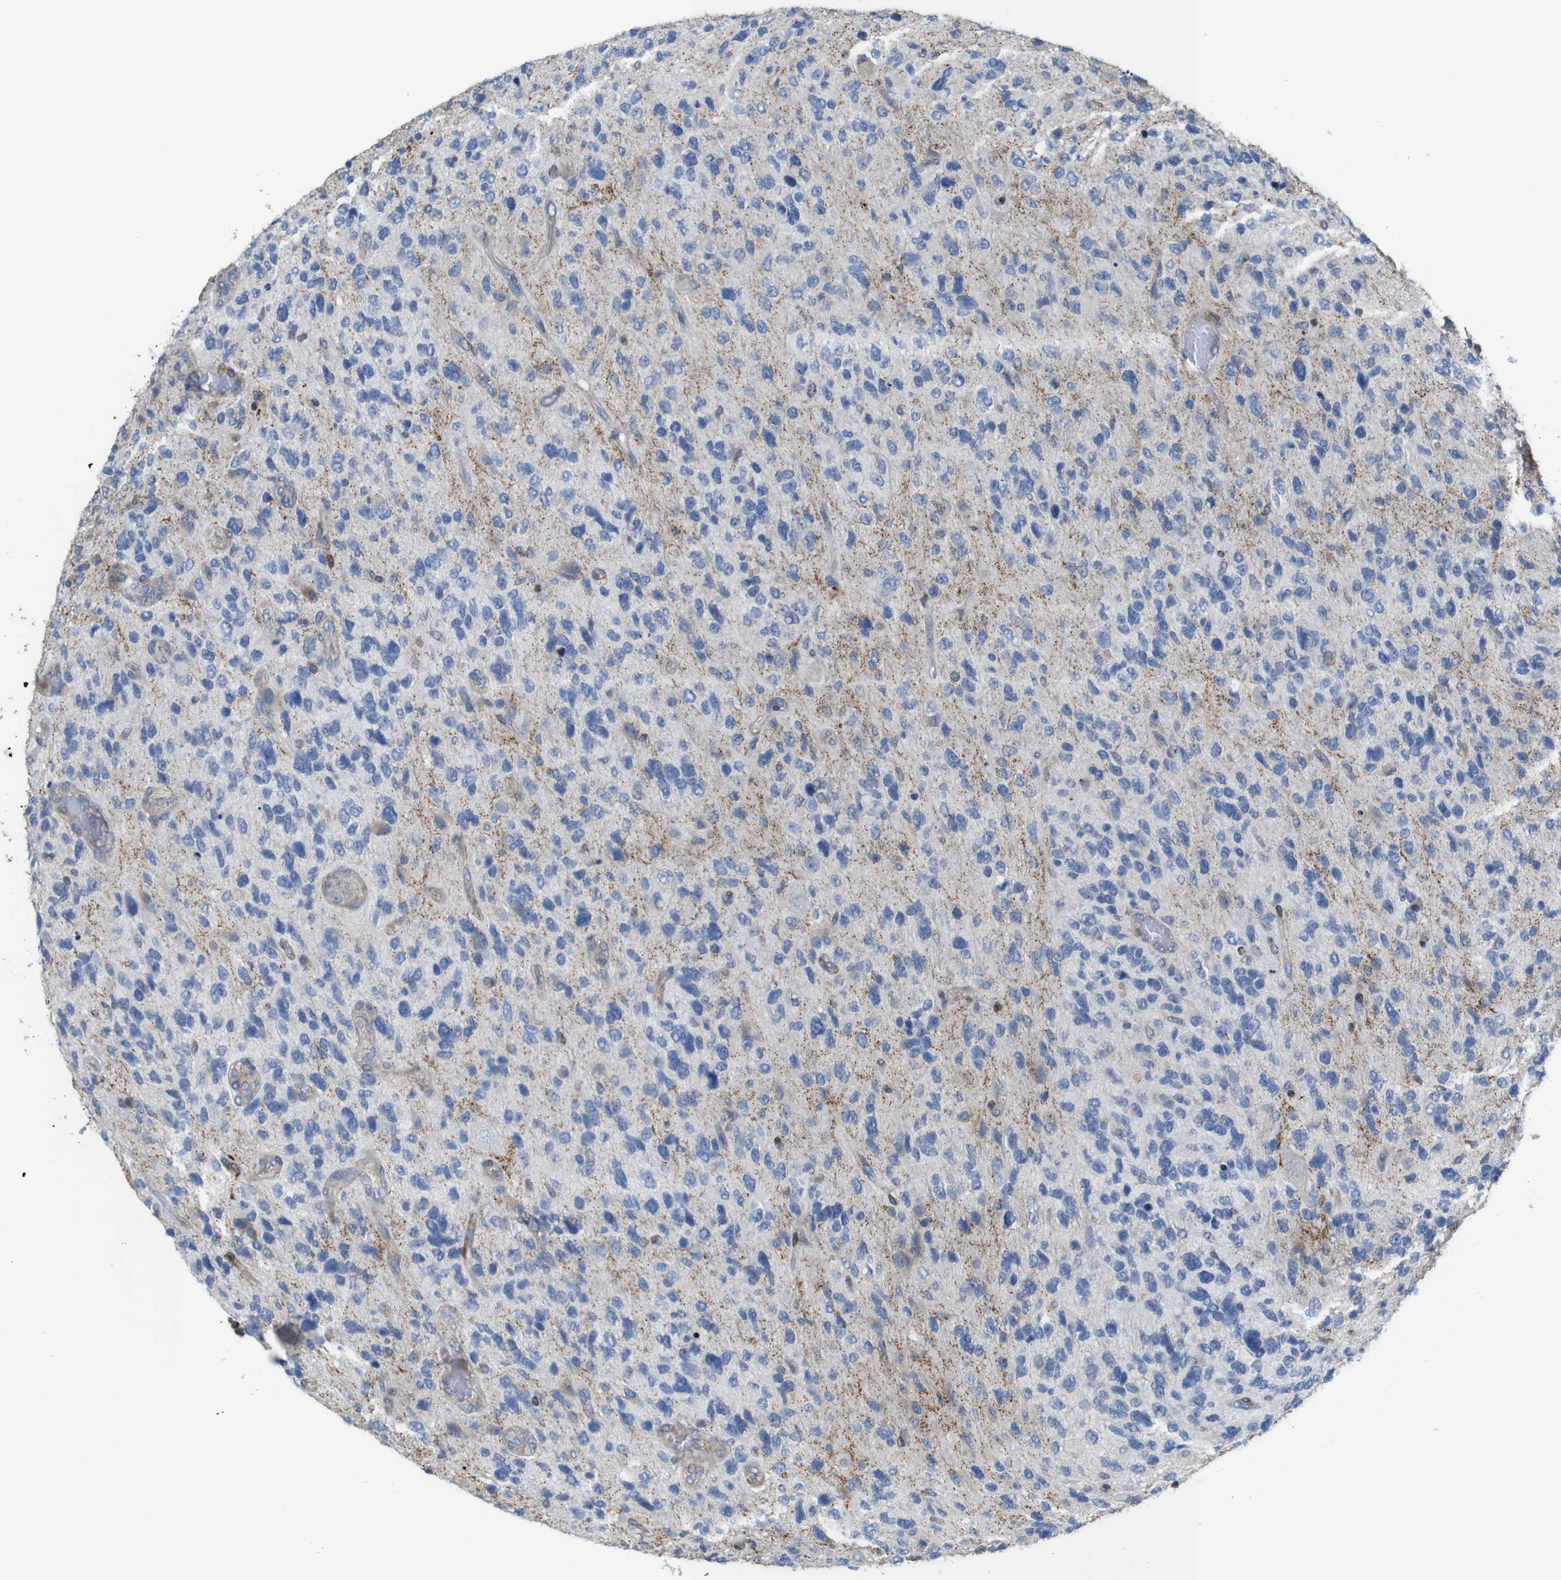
{"staining": {"intensity": "negative", "quantity": "none", "location": "none"}, "tissue": "glioma", "cell_type": "Tumor cells", "image_type": "cancer", "snomed": [{"axis": "morphology", "description": "Glioma, malignant, High grade"}, {"axis": "topography", "description": "Brain"}], "caption": "Immunohistochemical staining of glioma shows no significant positivity in tumor cells.", "gene": "PCOLCE2", "patient": {"sex": "female", "age": 58}}